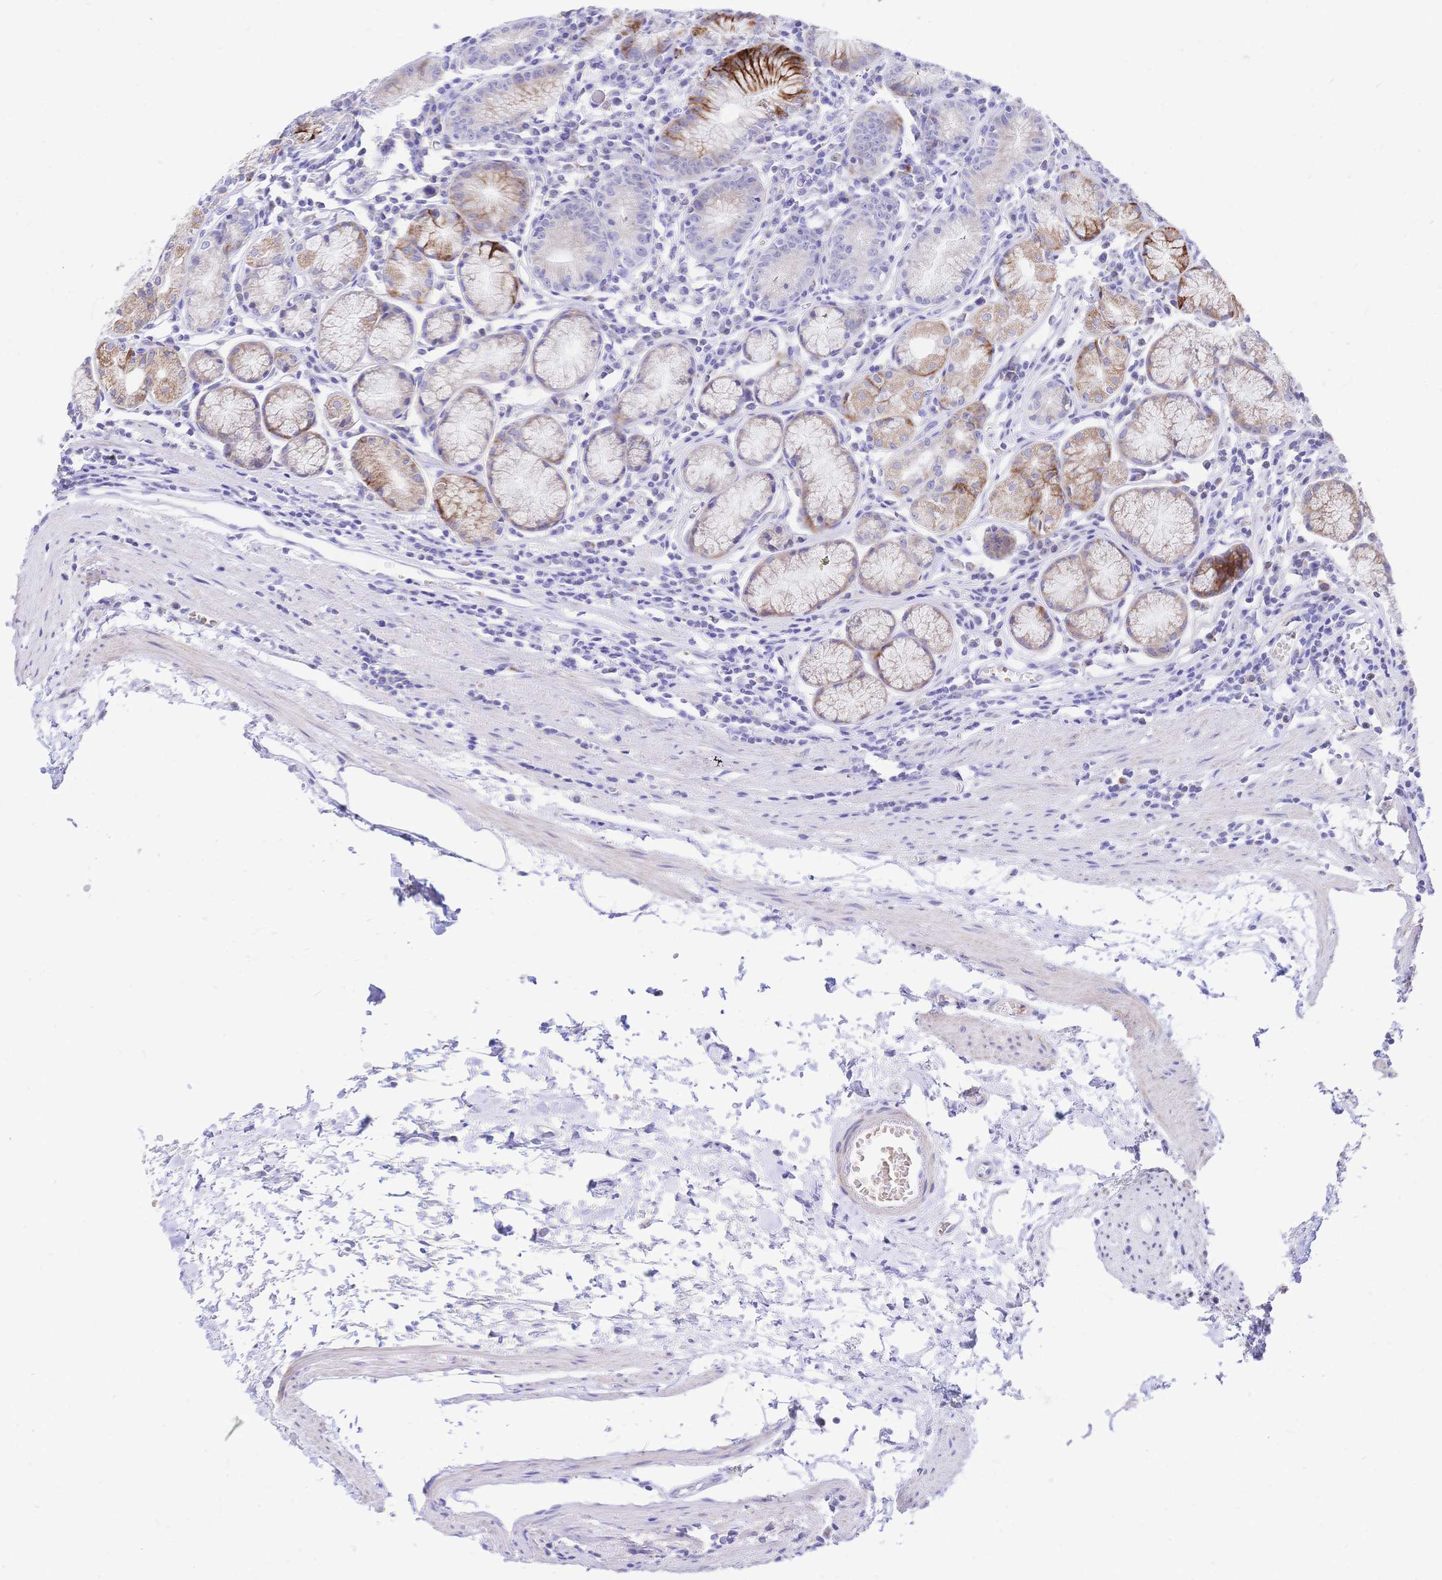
{"staining": {"intensity": "strong", "quantity": "25%-75%", "location": "cytoplasmic/membranous"}, "tissue": "stomach", "cell_type": "Glandular cells", "image_type": "normal", "snomed": [{"axis": "morphology", "description": "Normal tissue, NOS"}, {"axis": "topography", "description": "Stomach"}], "caption": "Immunohistochemistry (IHC) (DAB (3,3'-diaminobenzidine)) staining of benign stomach reveals strong cytoplasmic/membranous protein expression in about 25%-75% of glandular cells. (brown staining indicates protein expression, while blue staining denotes nuclei).", "gene": "CLEC18A", "patient": {"sex": "male", "age": 55}}